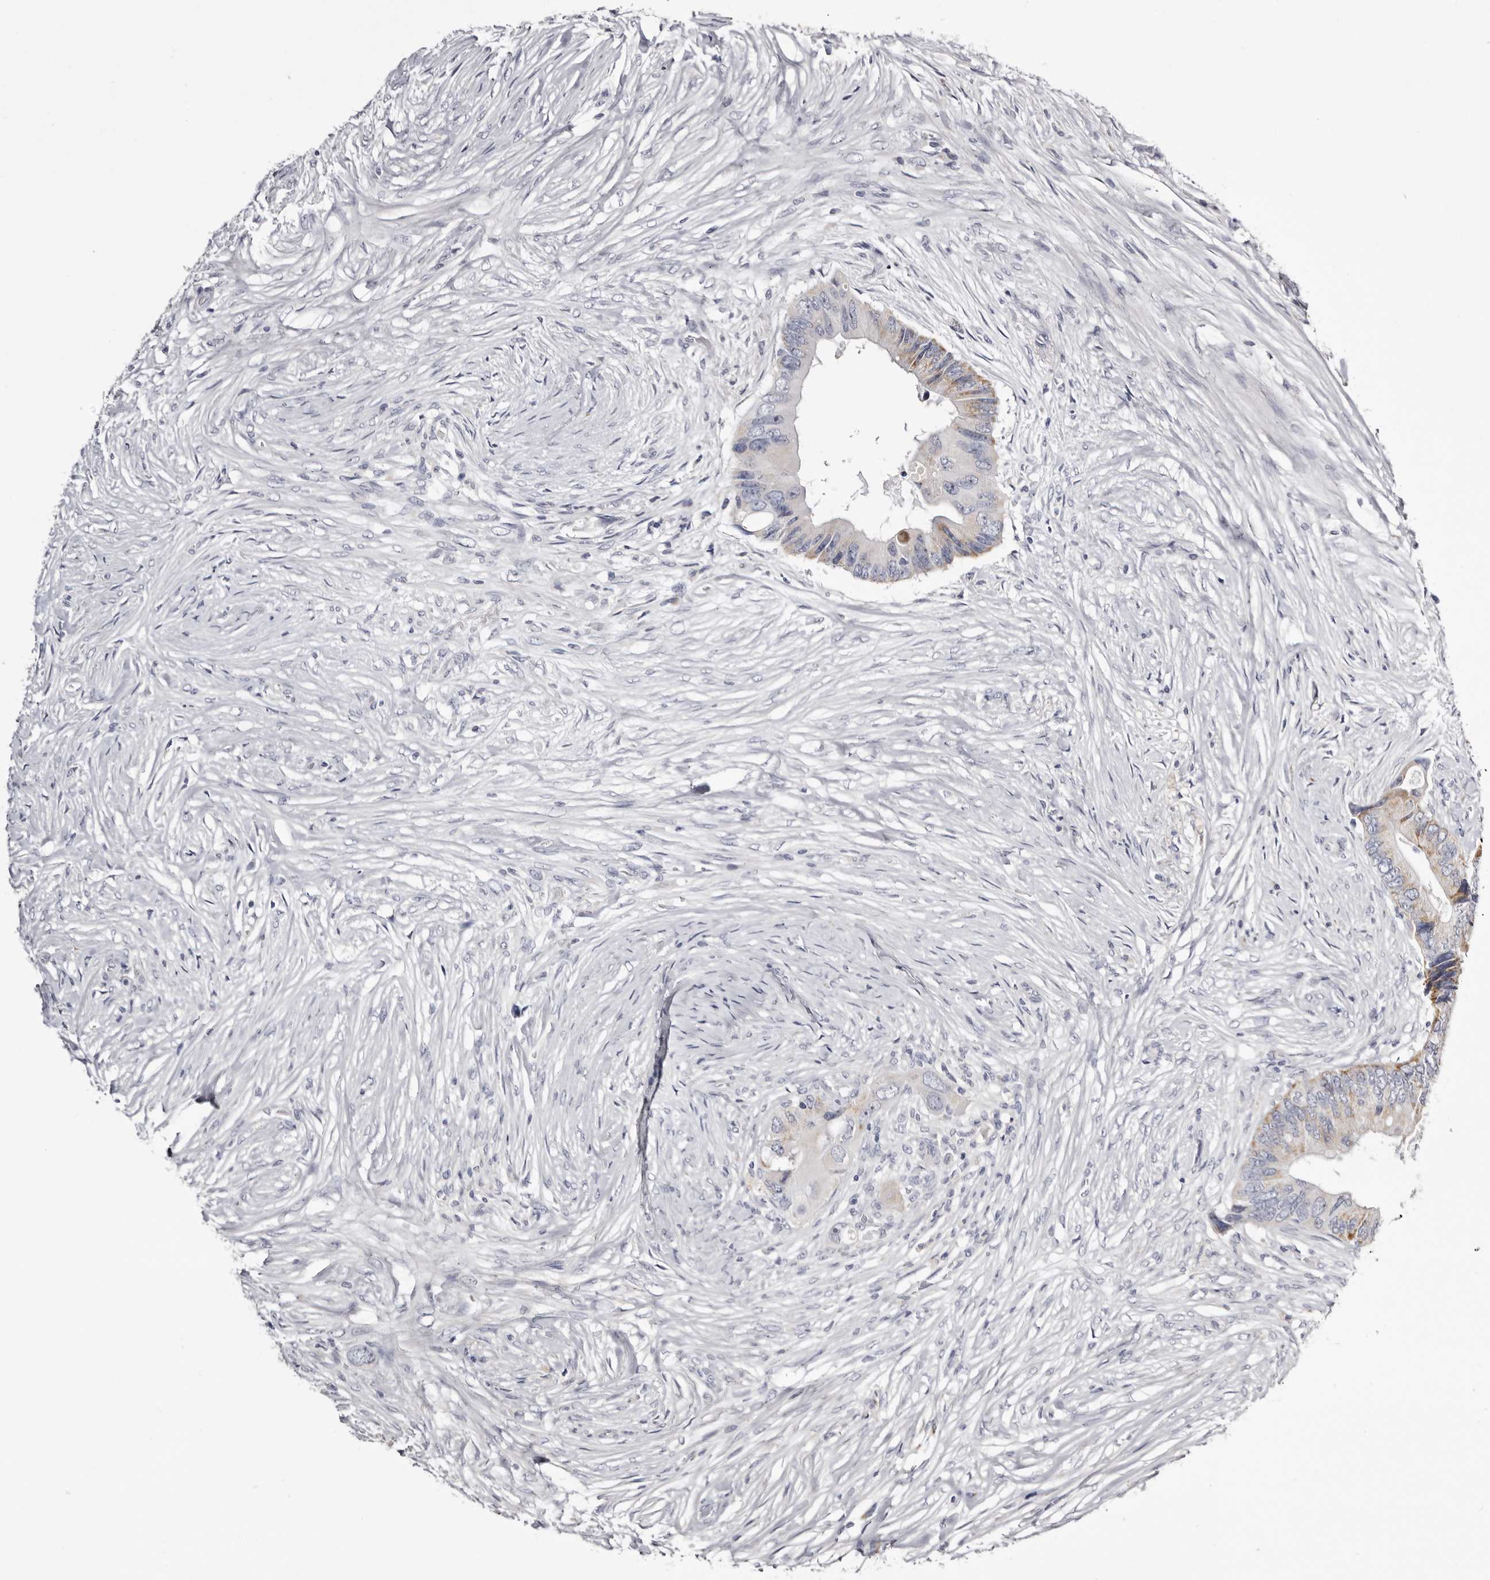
{"staining": {"intensity": "moderate", "quantity": "<25%", "location": "cytoplasmic/membranous"}, "tissue": "colorectal cancer", "cell_type": "Tumor cells", "image_type": "cancer", "snomed": [{"axis": "morphology", "description": "Adenocarcinoma, NOS"}, {"axis": "topography", "description": "Colon"}], "caption": "This is an image of IHC staining of colorectal cancer (adenocarcinoma), which shows moderate positivity in the cytoplasmic/membranous of tumor cells.", "gene": "CASQ1", "patient": {"sex": "male", "age": 71}}